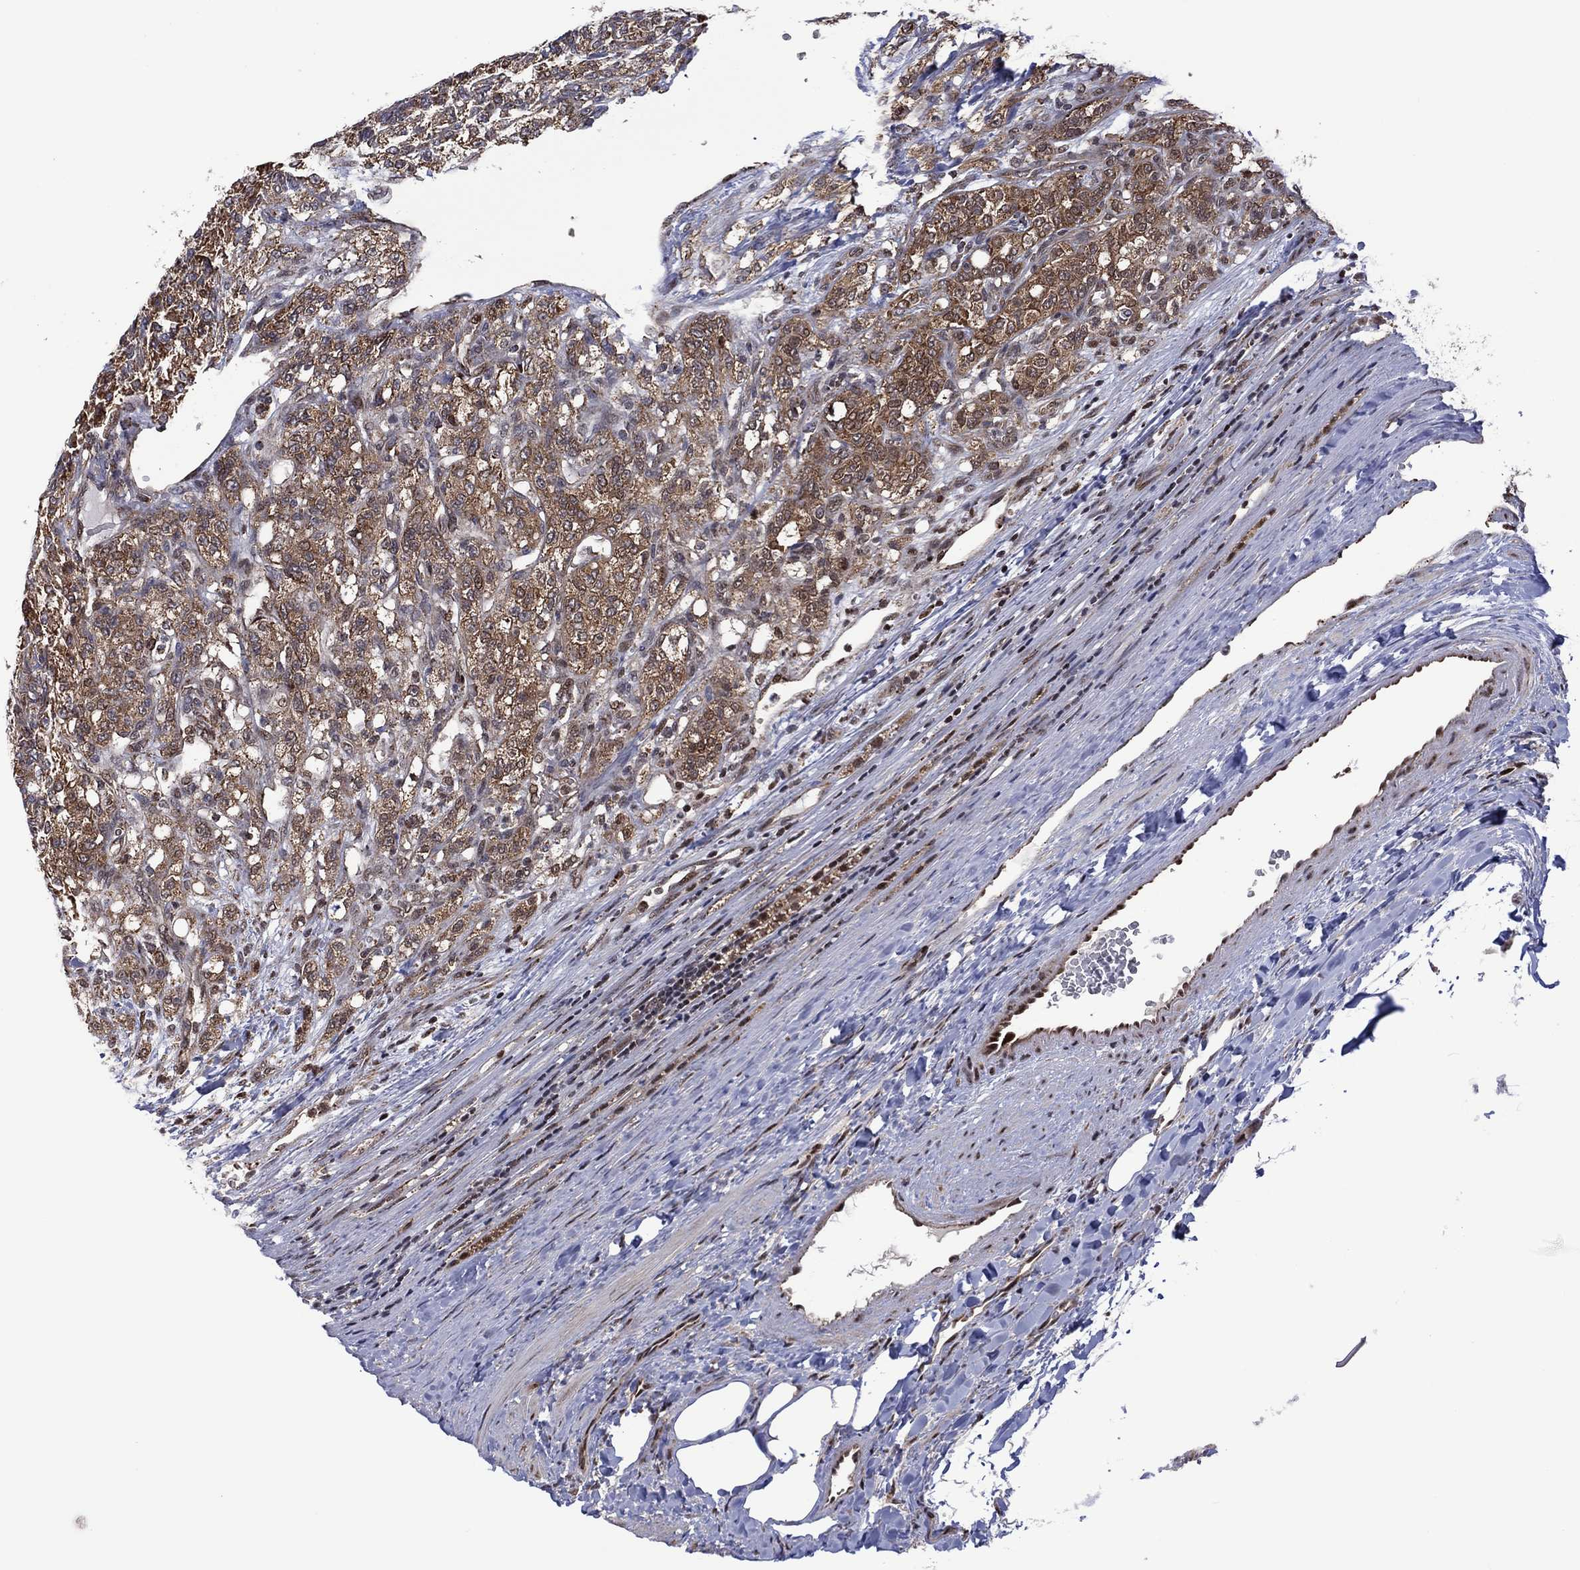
{"staining": {"intensity": "moderate", "quantity": ">75%", "location": "cytoplasmic/membranous"}, "tissue": "renal cancer", "cell_type": "Tumor cells", "image_type": "cancer", "snomed": [{"axis": "morphology", "description": "Adenocarcinoma, NOS"}, {"axis": "topography", "description": "Kidney"}], "caption": "Moderate cytoplasmic/membranous protein staining is seen in approximately >75% of tumor cells in adenocarcinoma (renal). (Stains: DAB (3,3'-diaminobenzidine) in brown, nuclei in blue, Microscopy: brightfield microscopy at high magnification).", "gene": "PIDD1", "patient": {"sex": "female", "age": 63}}